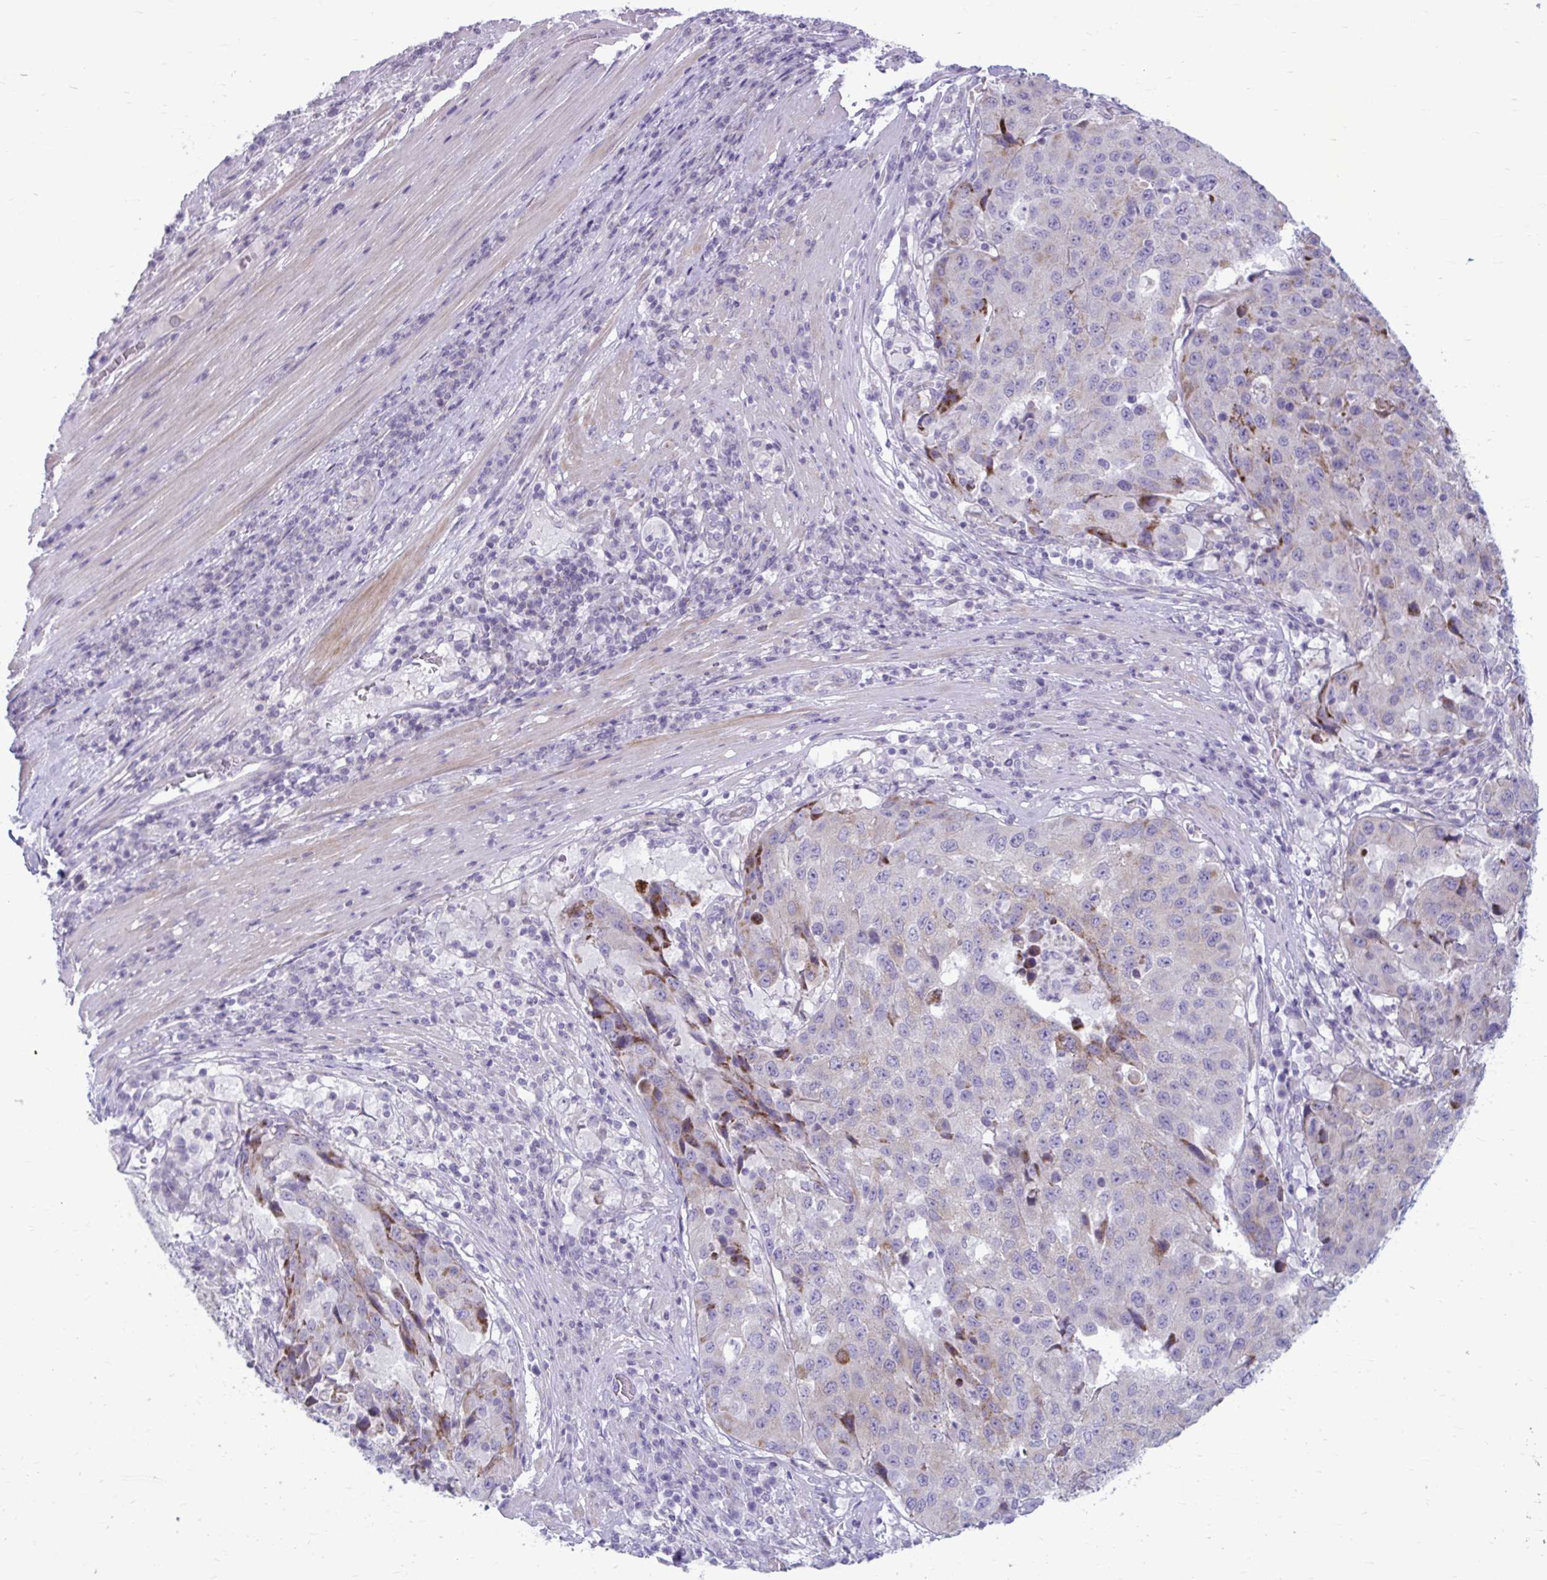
{"staining": {"intensity": "strong", "quantity": "<25%", "location": "cytoplasmic/membranous"}, "tissue": "stomach cancer", "cell_type": "Tumor cells", "image_type": "cancer", "snomed": [{"axis": "morphology", "description": "Adenocarcinoma, NOS"}, {"axis": "topography", "description": "Stomach"}], "caption": "Immunohistochemical staining of human stomach adenocarcinoma shows medium levels of strong cytoplasmic/membranous expression in approximately <25% of tumor cells.", "gene": "MSMO1", "patient": {"sex": "male", "age": 71}}